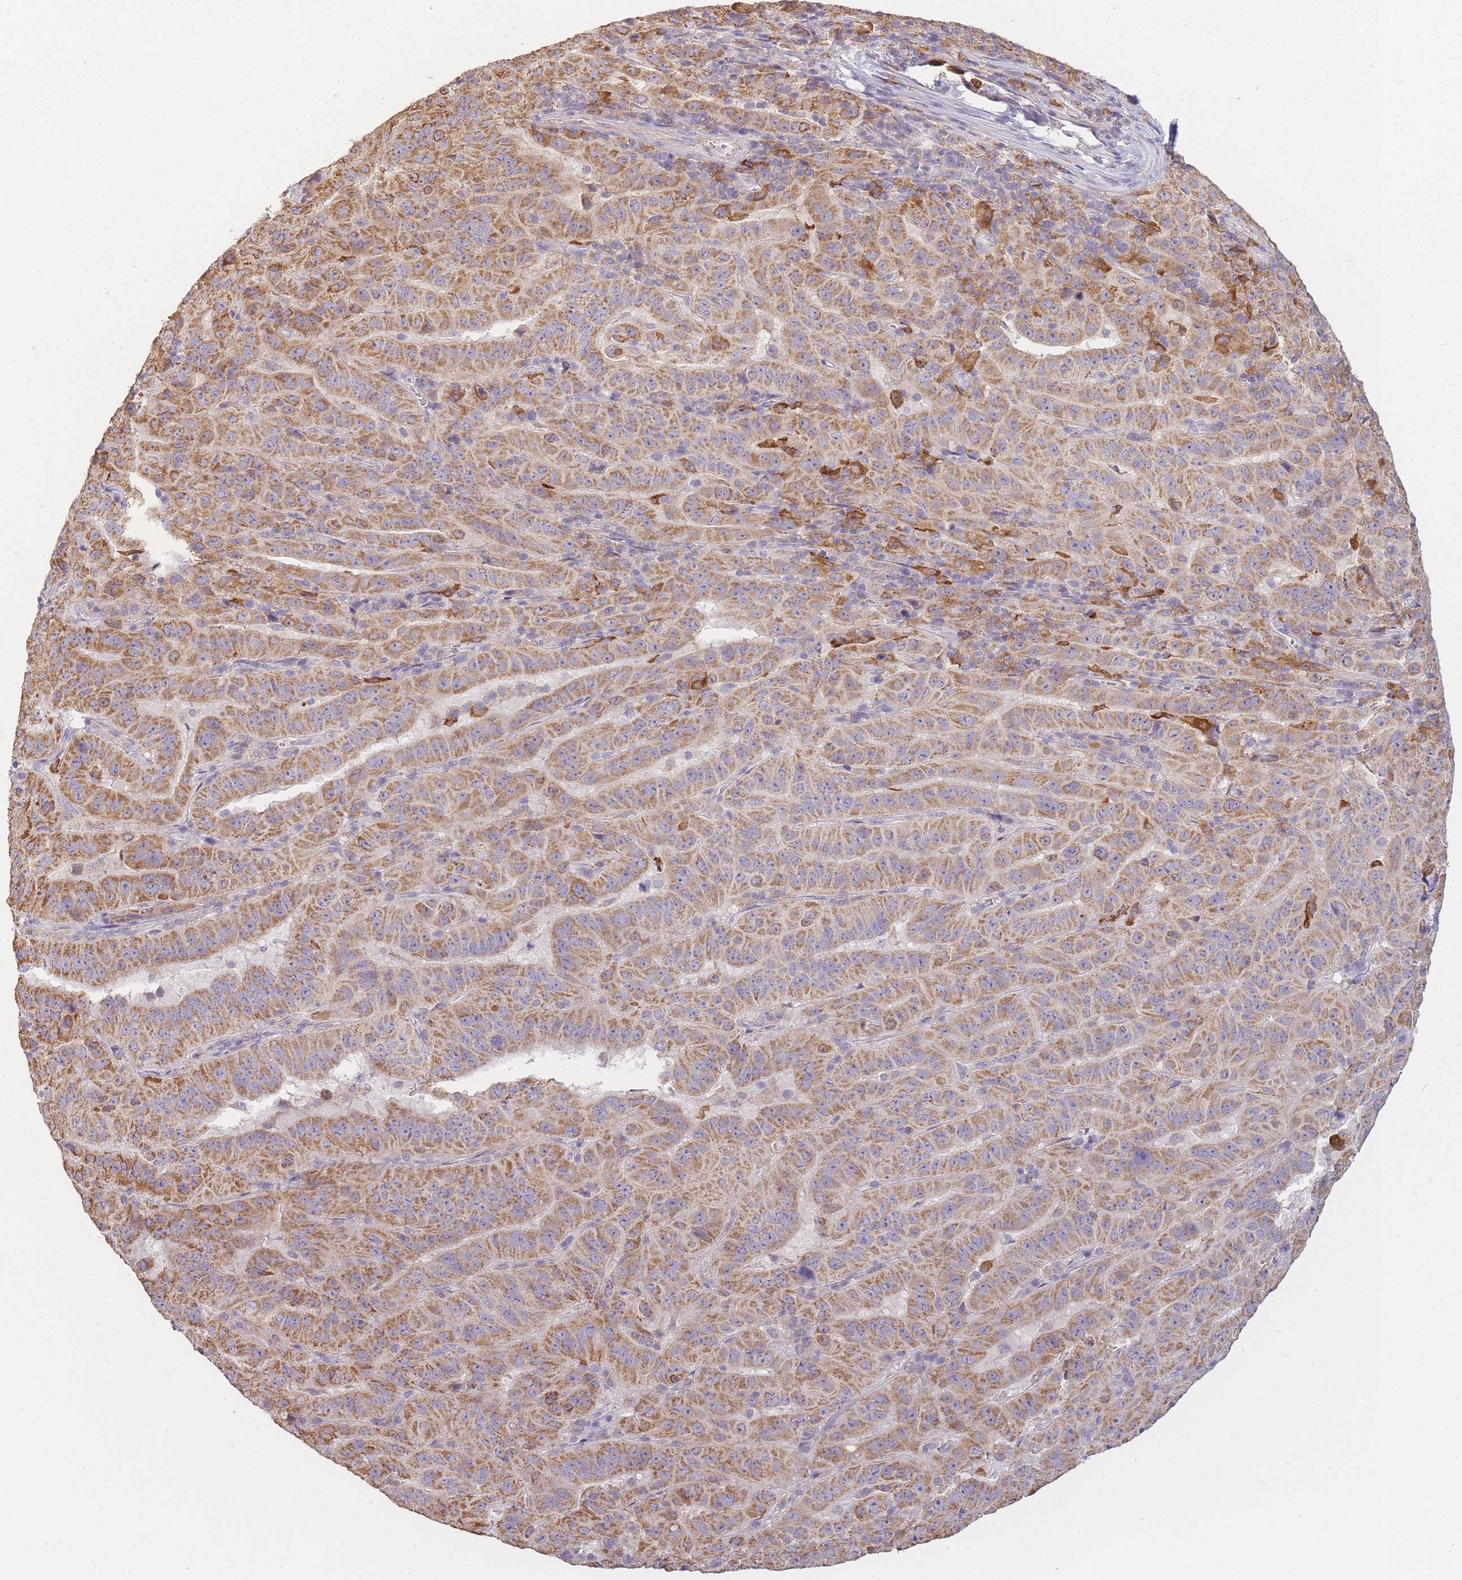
{"staining": {"intensity": "moderate", "quantity": ">75%", "location": "cytoplasmic/membranous"}, "tissue": "pancreatic cancer", "cell_type": "Tumor cells", "image_type": "cancer", "snomed": [{"axis": "morphology", "description": "Adenocarcinoma, NOS"}, {"axis": "topography", "description": "Pancreas"}], "caption": "A photomicrograph of adenocarcinoma (pancreatic) stained for a protein exhibits moderate cytoplasmic/membranous brown staining in tumor cells. (DAB (3,3'-diaminobenzidine) IHC with brightfield microscopy, high magnification).", "gene": "PRAM1", "patient": {"sex": "male", "age": 63}}